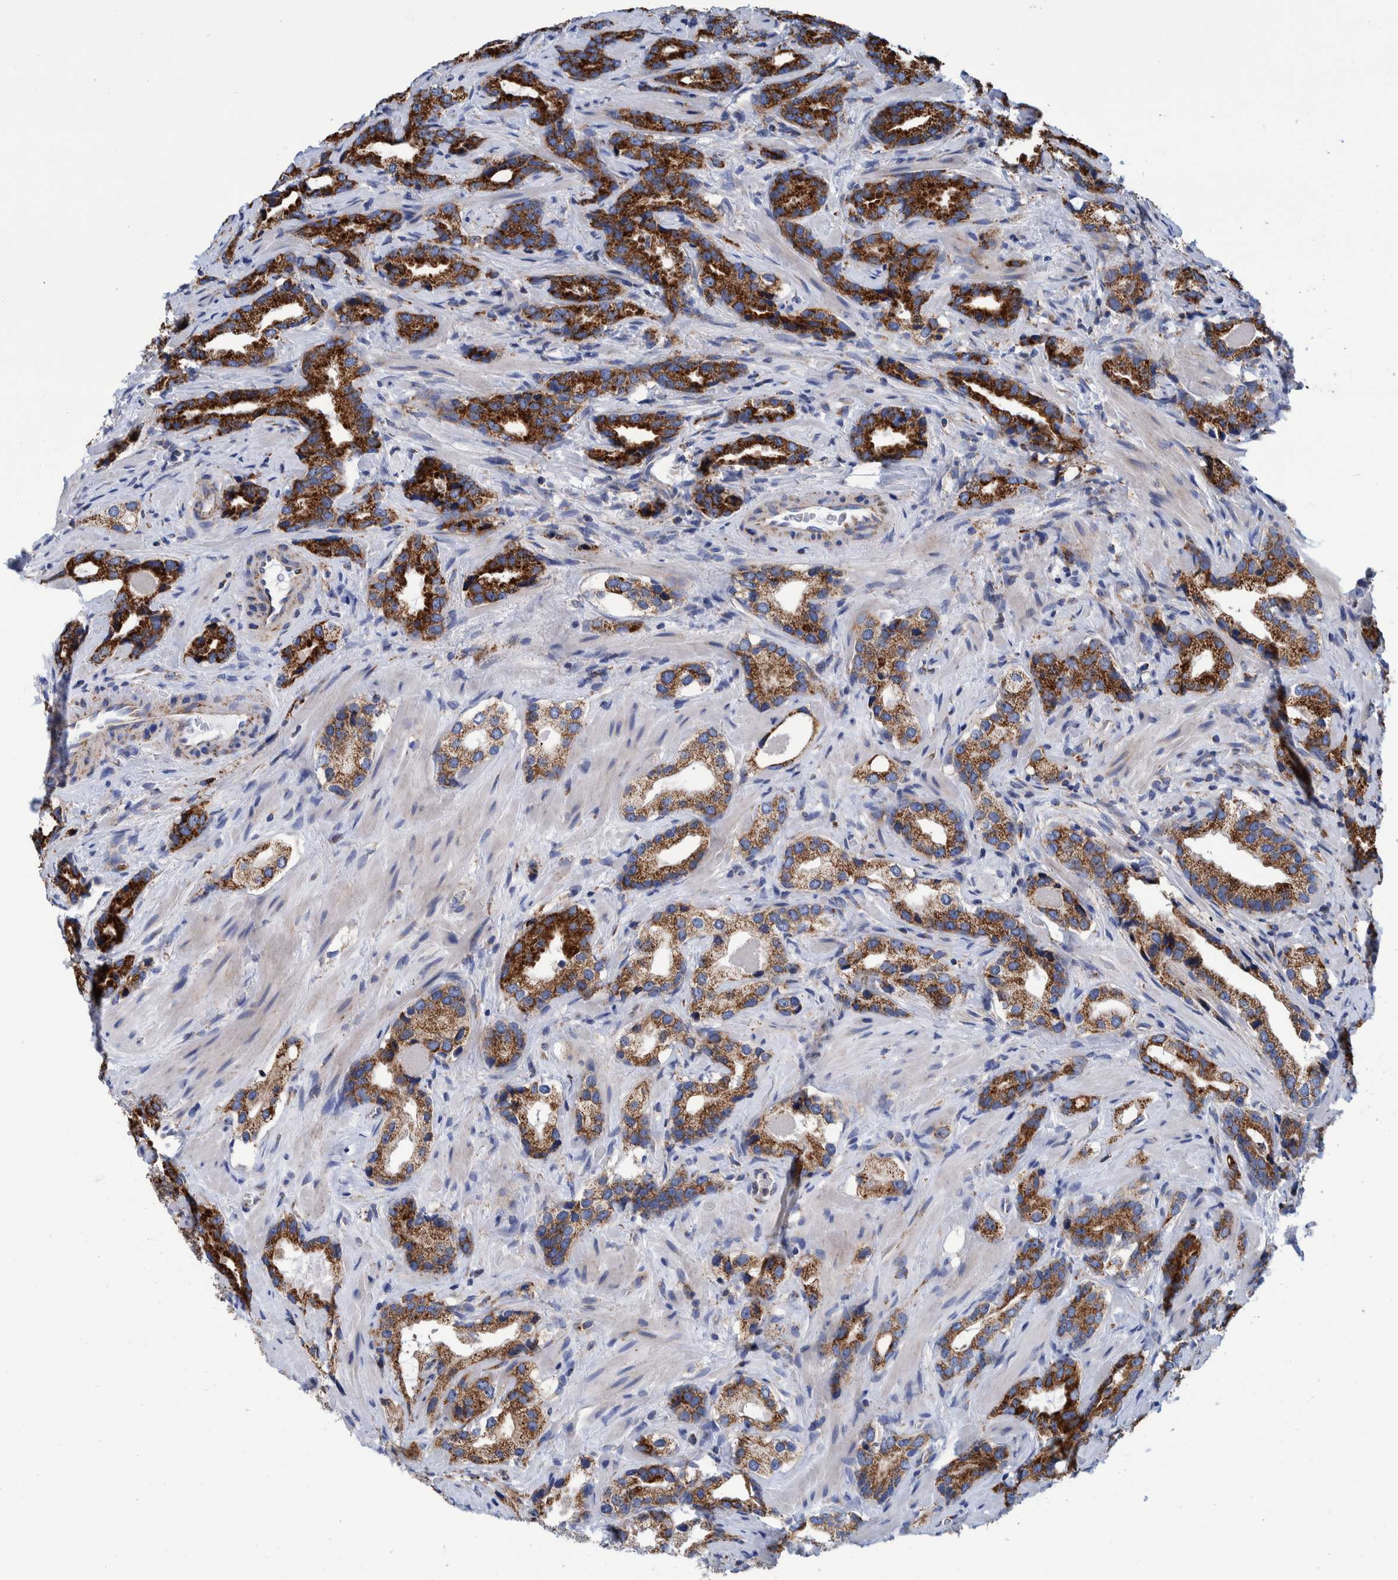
{"staining": {"intensity": "strong", "quantity": ">75%", "location": "cytoplasmic/membranous"}, "tissue": "prostate cancer", "cell_type": "Tumor cells", "image_type": "cancer", "snomed": [{"axis": "morphology", "description": "Adenocarcinoma, High grade"}, {"axis": "topography", "description": "Prostate"}], "caption": "Immunohistochemistry (IHC) image of neoplastic tissue: human prostate cancer (high-grade adenocarcinoma) stained using IHC demonstrates high levels of strong protein expression localized specifically in the cytoplasmic/membranous of tumor cells, appearing as a cytoplasmic/membranous brown color.", "gene": "BZW2", "patient": {"sex": "male", "age": 63}}